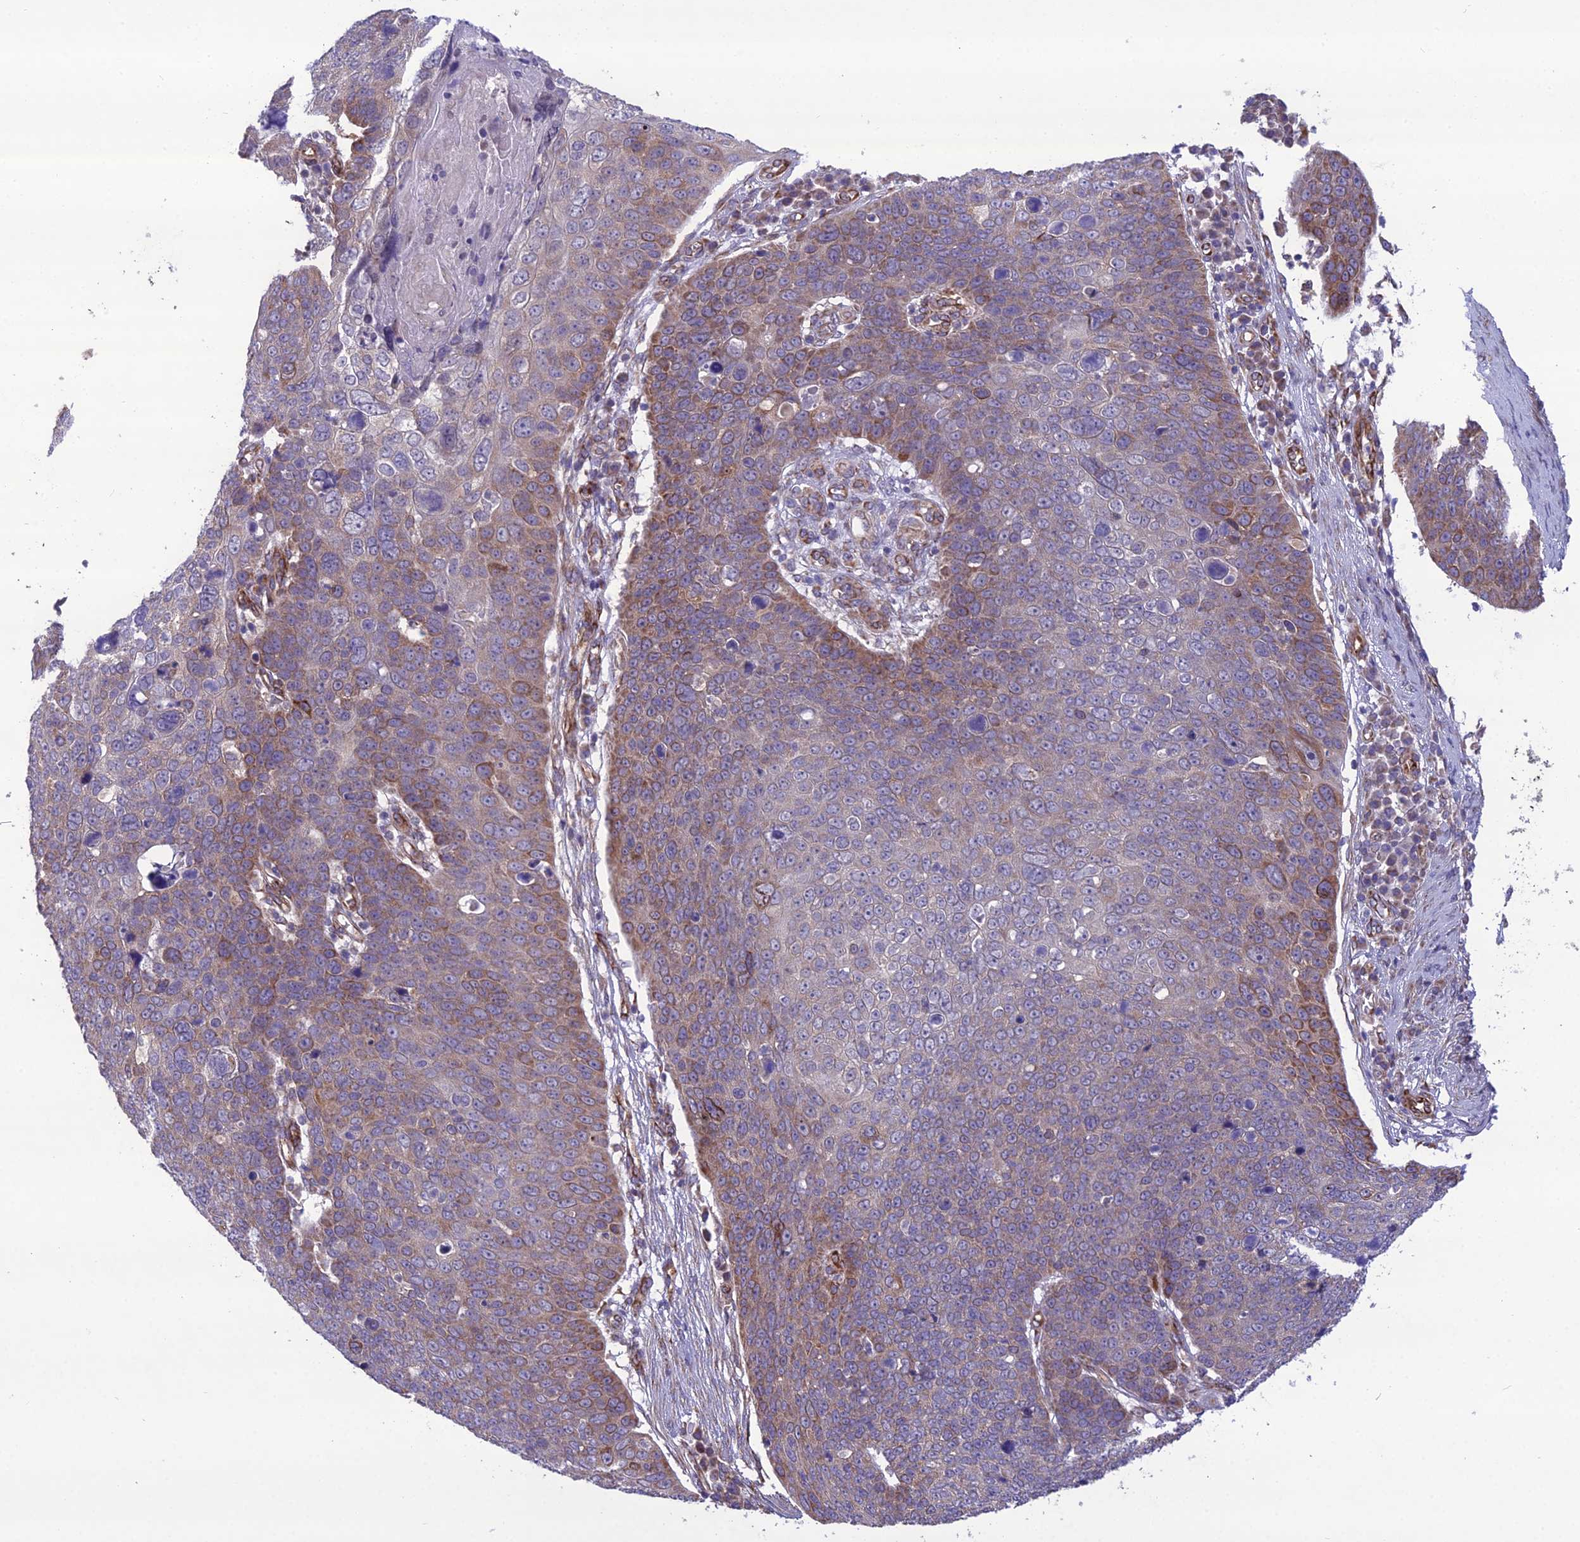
{"staining": {"intensity": "moderate", "quantity": "25%-75%", "location": "cytoplasmic/membranous"}, "tissue": "skin cancer", "cell_type": "Tumor cells", "image_type": "cancer", "snomed": [{"axis": "morphology", "description": "Squamous cell carcinoma, NOS"}, {"axis": "topography", "description": "Skin"}], "caption": "Protein analysis of skin squamous cell carcinoma tissue reveals moderate cytoplasmic/membranous positivity in about 25%-75% of tumor cells.", "gene": "NODAL", "patient": {"sex": "male", "age": 71}}